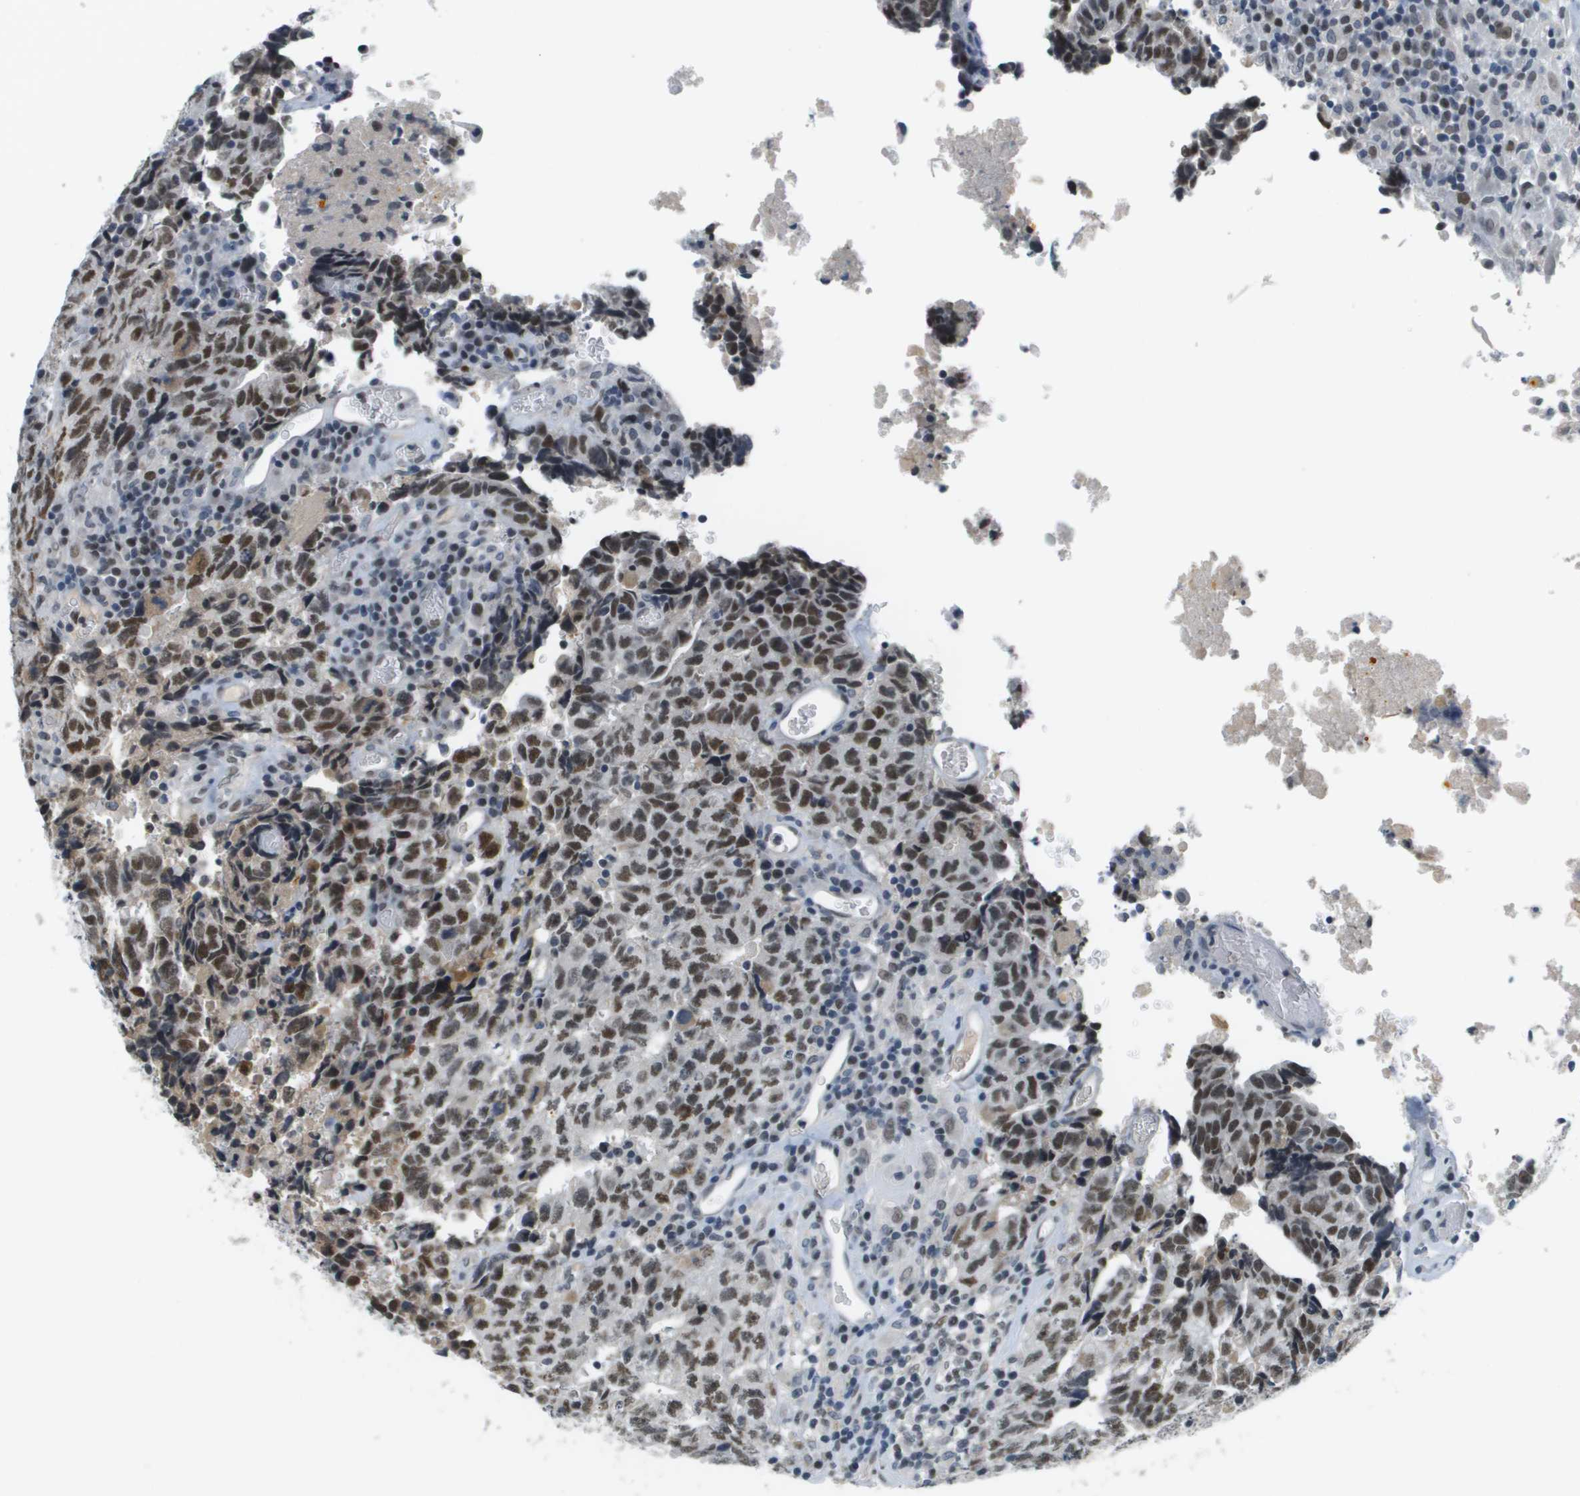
{"staining": {"intensity": "strong", "quantity": "<25%", "location": "nuclear"}, "tissue": "testis cancer", "cell_type": "Tumor cells", "image_type": "cancer", "snomed": [{"axis": "morphology", "description": "Necrosis, NOS"}, {"axis": "morphology", "description": "Carcinoma, Embryonal, NOS"}, {"axis": "topography", "description": "Testis"}], "caption": "Strong nuclear expression is identified in approximately <25% of tumor cells in embryonal carcinoma (testis). The protein of interest is stained brown, and the nuclei are stained in blue (DAB IHC with brightfield microscopy, high magnification).", "gene": "CBX5", "patient": {"sex": "male", "age": 19}}